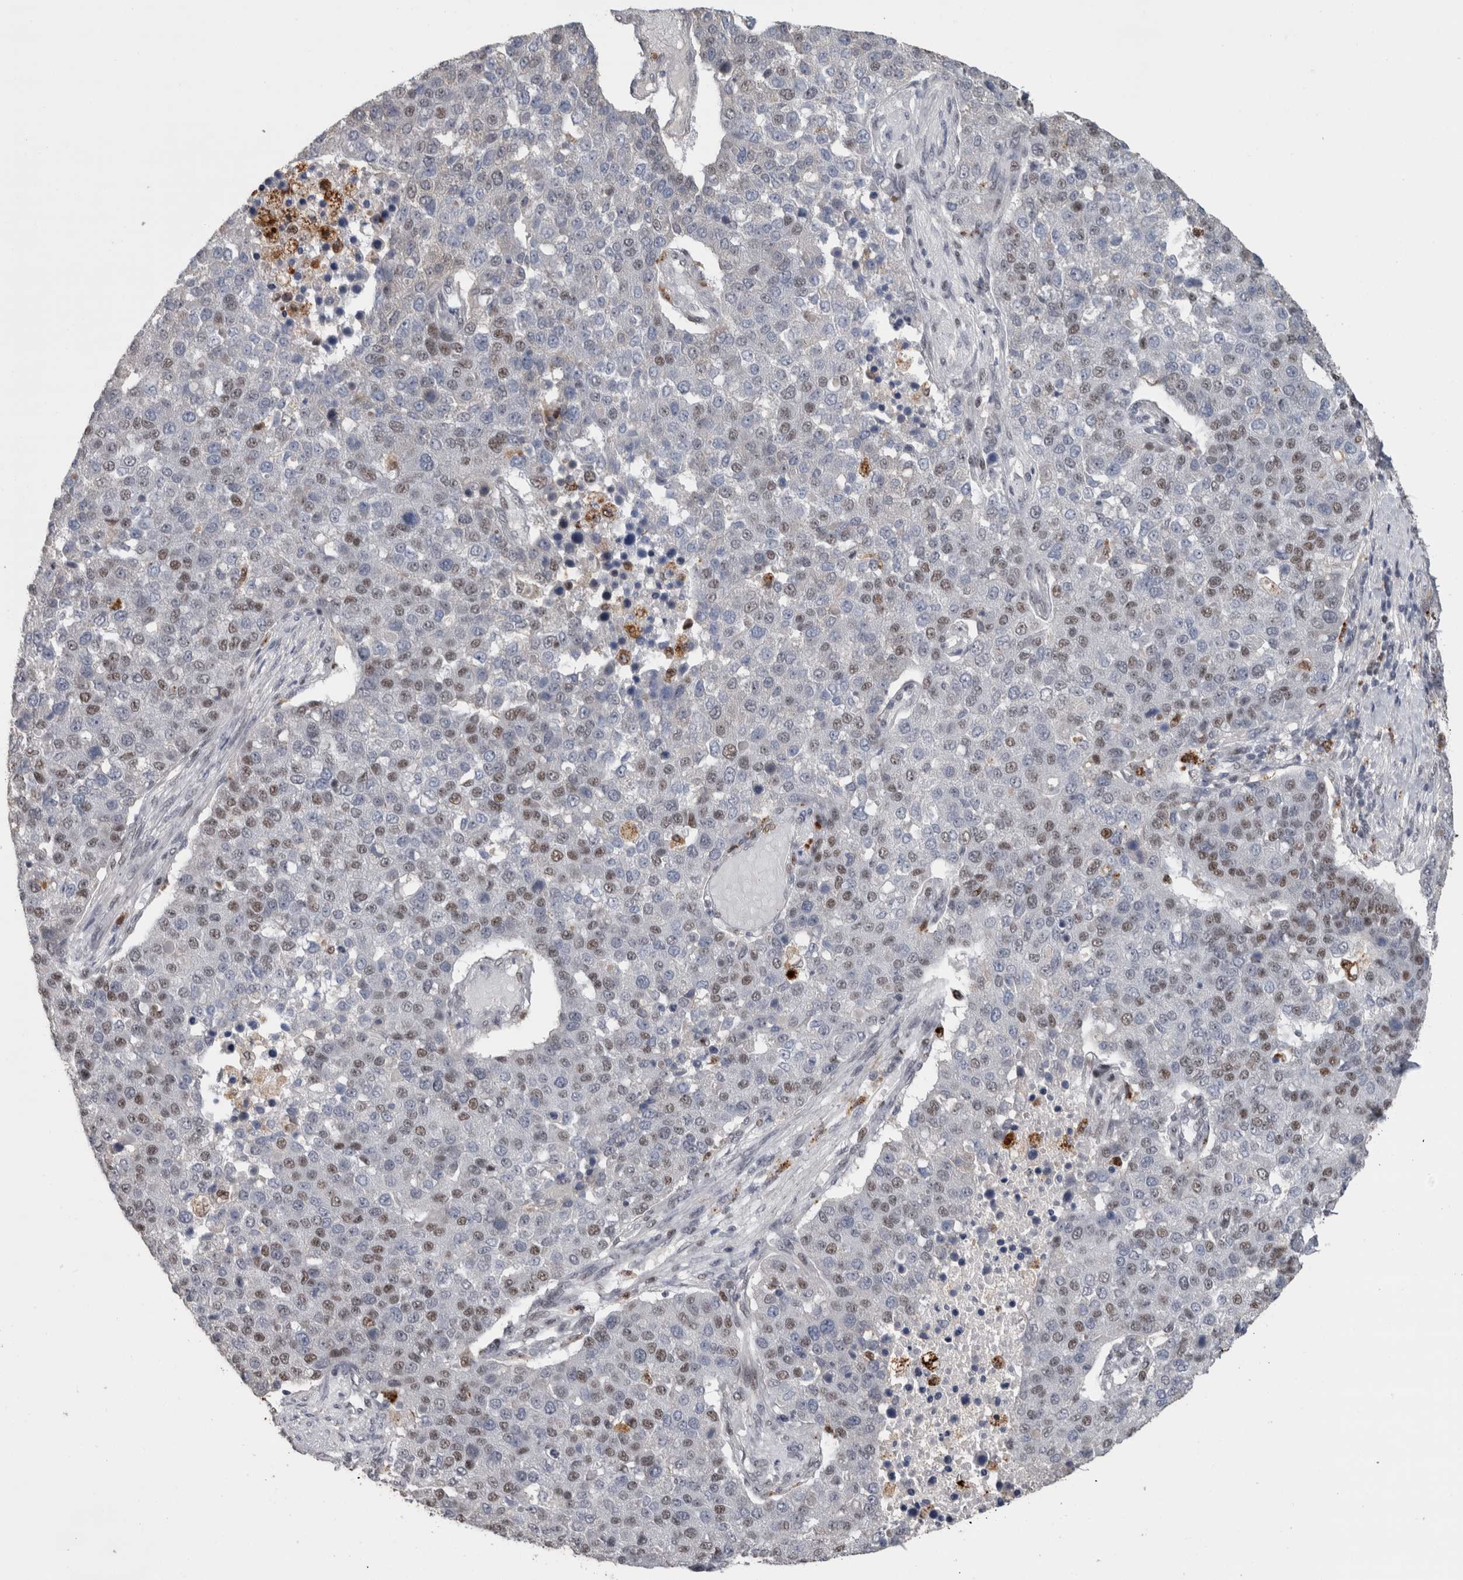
{"staining": {"intensity": "weak", "quantity": "25%-75%", "location": "nuclear"}, "tissue": "pancreatic cancer", "cell_type": "Tumor cells", "image_type": "cancer", "snomed": [{"axis": "morphology", "description": "Adenocarcinoma, NOS"}, {"axis": "topography", "description": "Pancreas"}], "caption": "Adenocarcinoma (pancreatic) stained for a protein (brown) reveals weak nuclear positive staining in about 25%-75% of tumor cells.", "gene": "POLD2", "patient": {"sex": "female", "age": 61}}